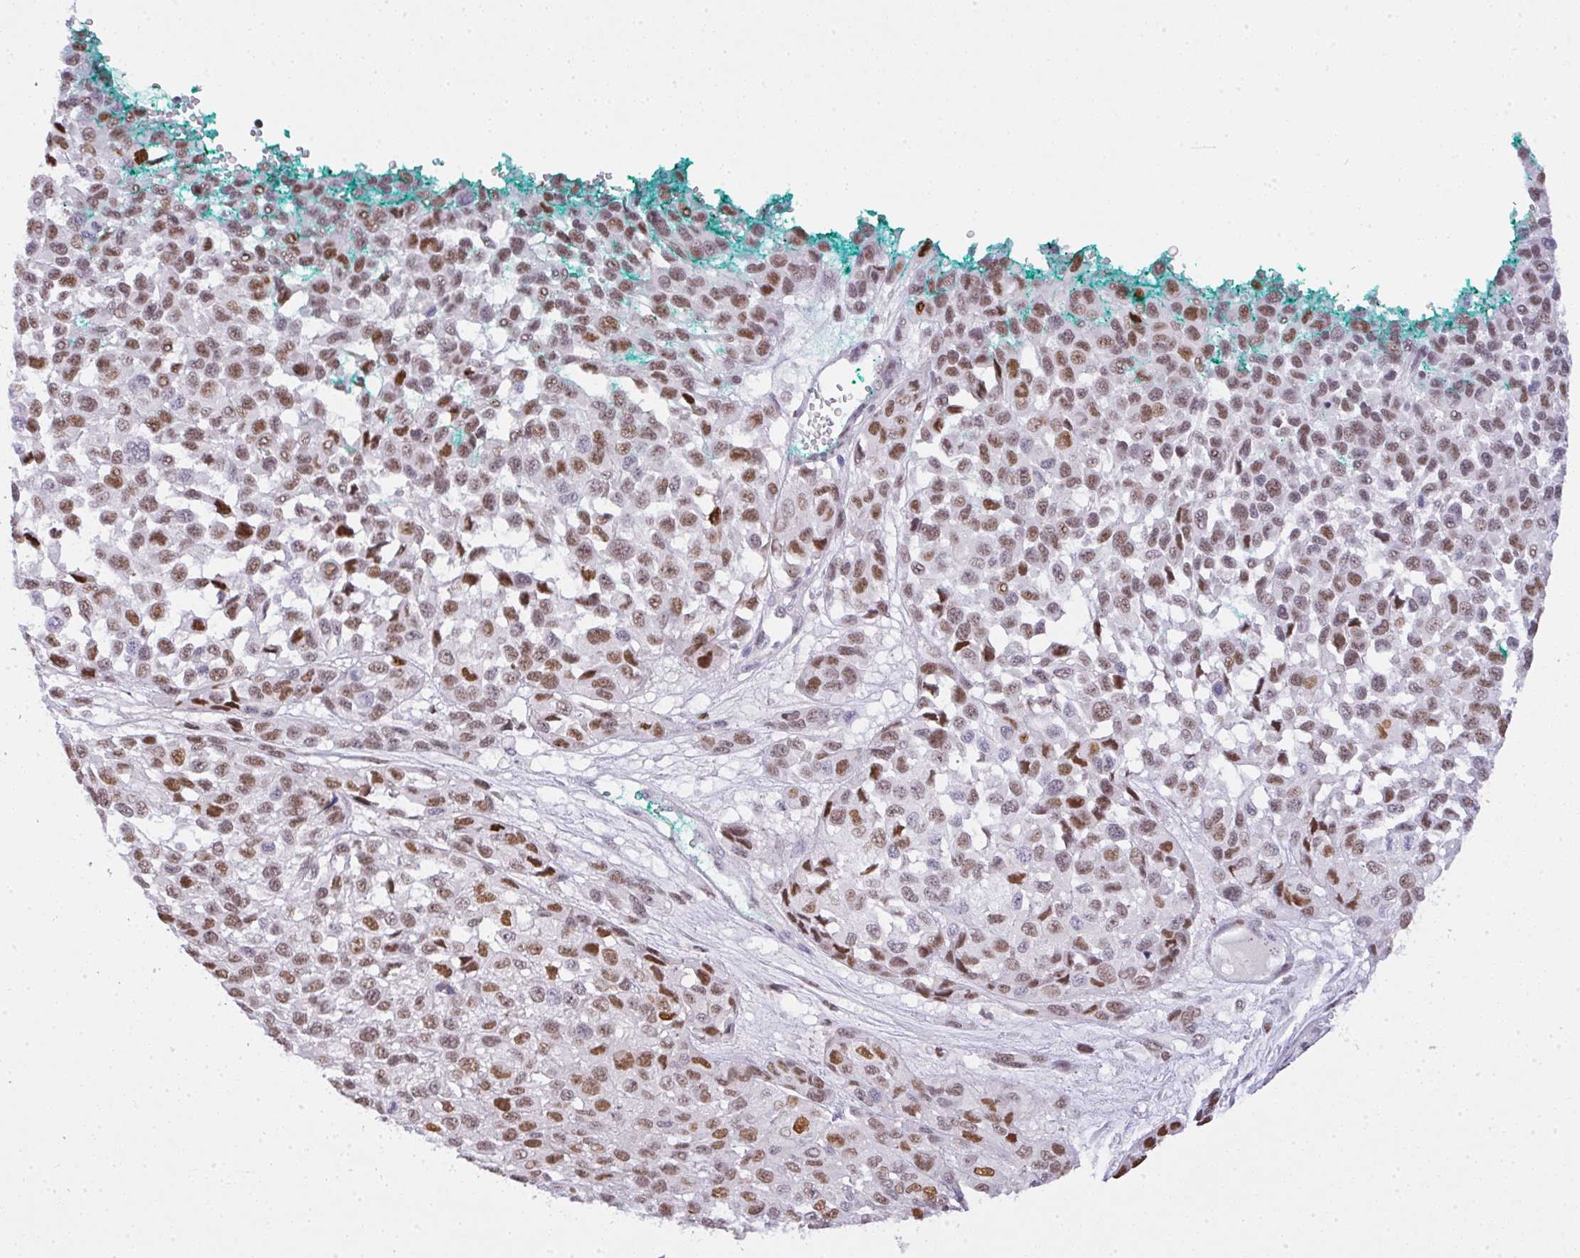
{"staining": {"intensity": "moderate", "quantity": ">75%", "location": "nuclear"}, "tissue": "melanoma", "cell_type": "Tumor cells", "image_type": "cancer", "snomed": [{"axis": "morphology", "description": "Malignant melanoma, NOS"}, {"axis": "topography", "description": "Skin"}], "caption": "DAB (3,3'-diaminobenzidine) immunohistochemical staining of human melanoma exhibits moderate nuclear protein expression in about >75% of tumor cells.", "gene": "BBX", "patient": {"sex": "male", "age": 62}}